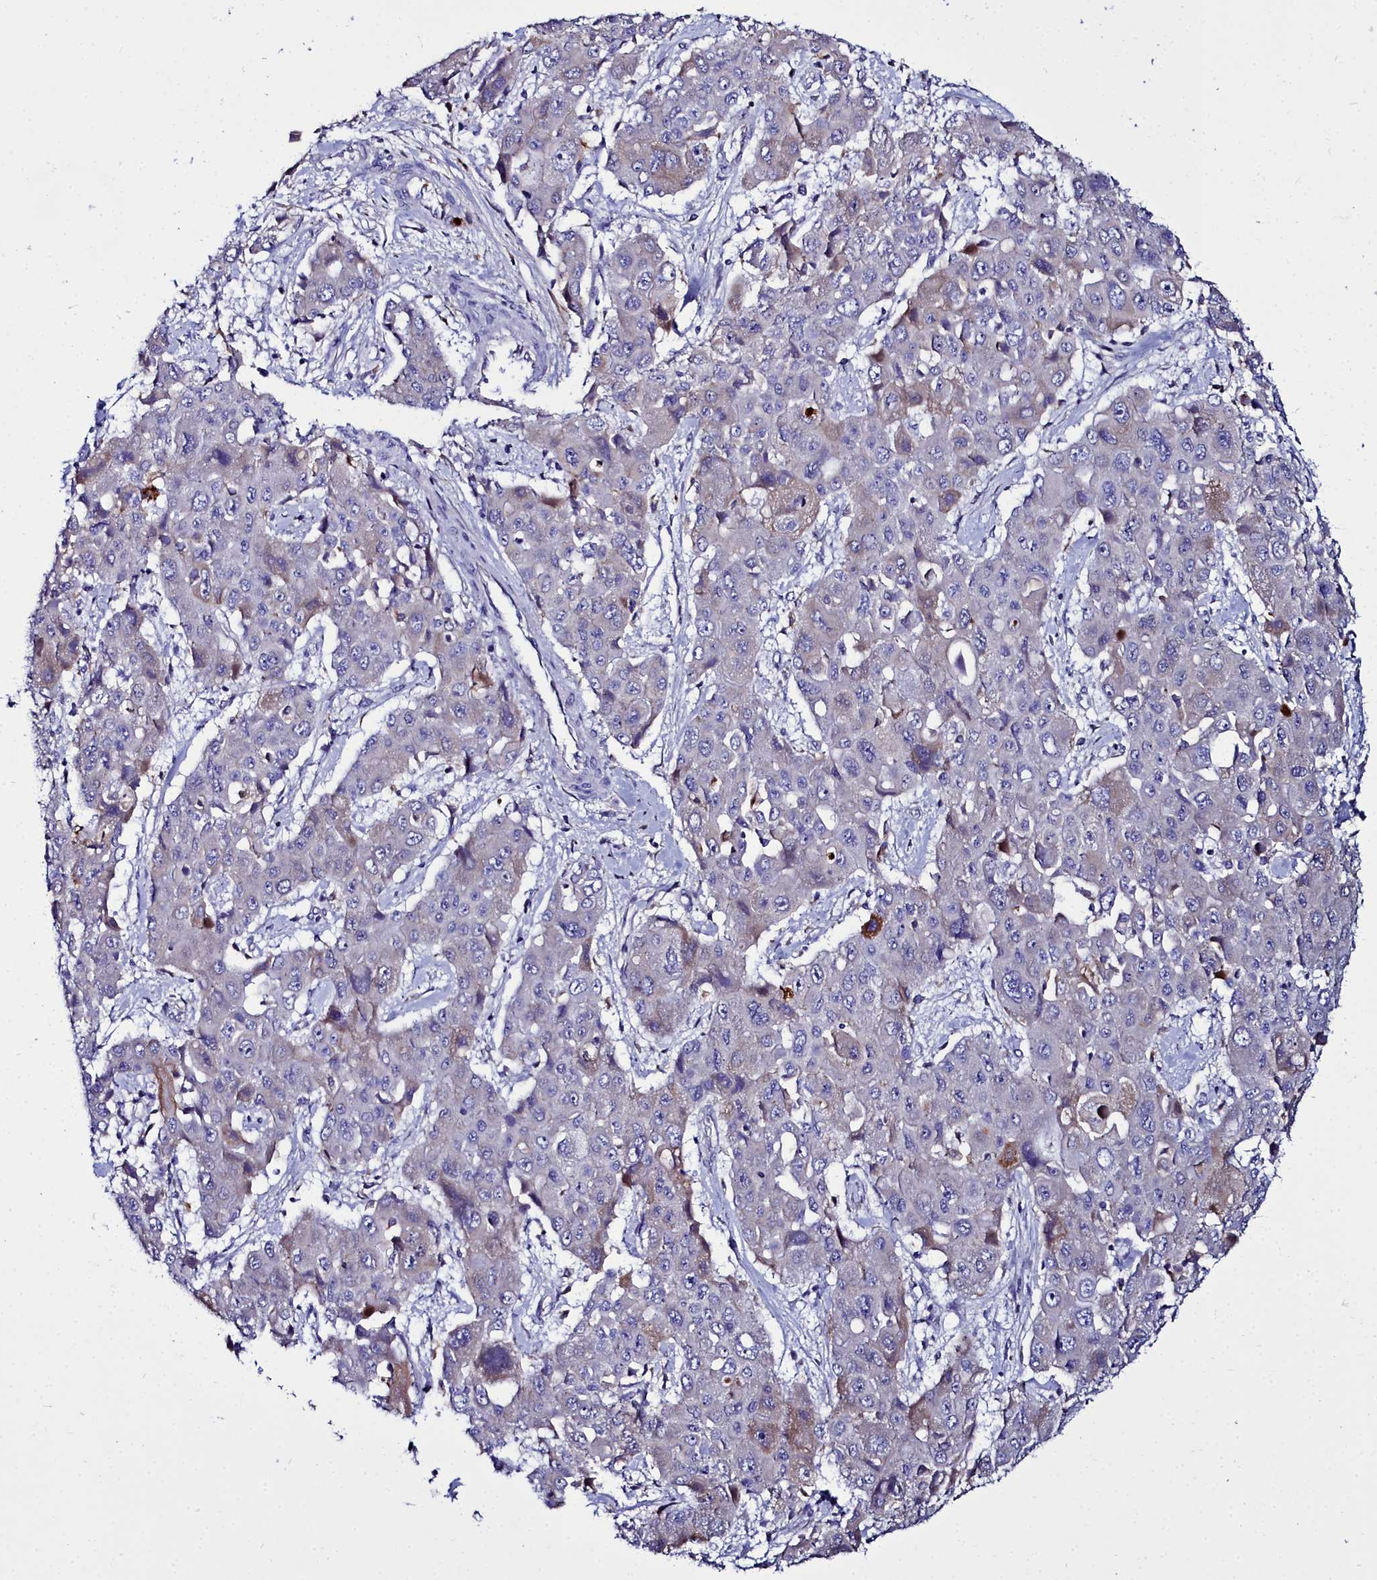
{"staining": {"intensity": "weak", "quantity": "<25%", "location": "cytoplasmic/membranous"}, "tissue": "liver cancer", "cell_type": "Tumor cells", "image_type": "cancer", "snomed": [{"axis": "morphology", "description": "Cholangiocarcinoma"}, {"axis": "topography", "description": "Liver"}], "caption": "This is an immunohistochemistry micrograph of human liver cancer (cholangiocarcinoma). There is no expression in tumor cells.", "gene": "ELAPOR2", "patient": {"sex": "male", "age": 67}}